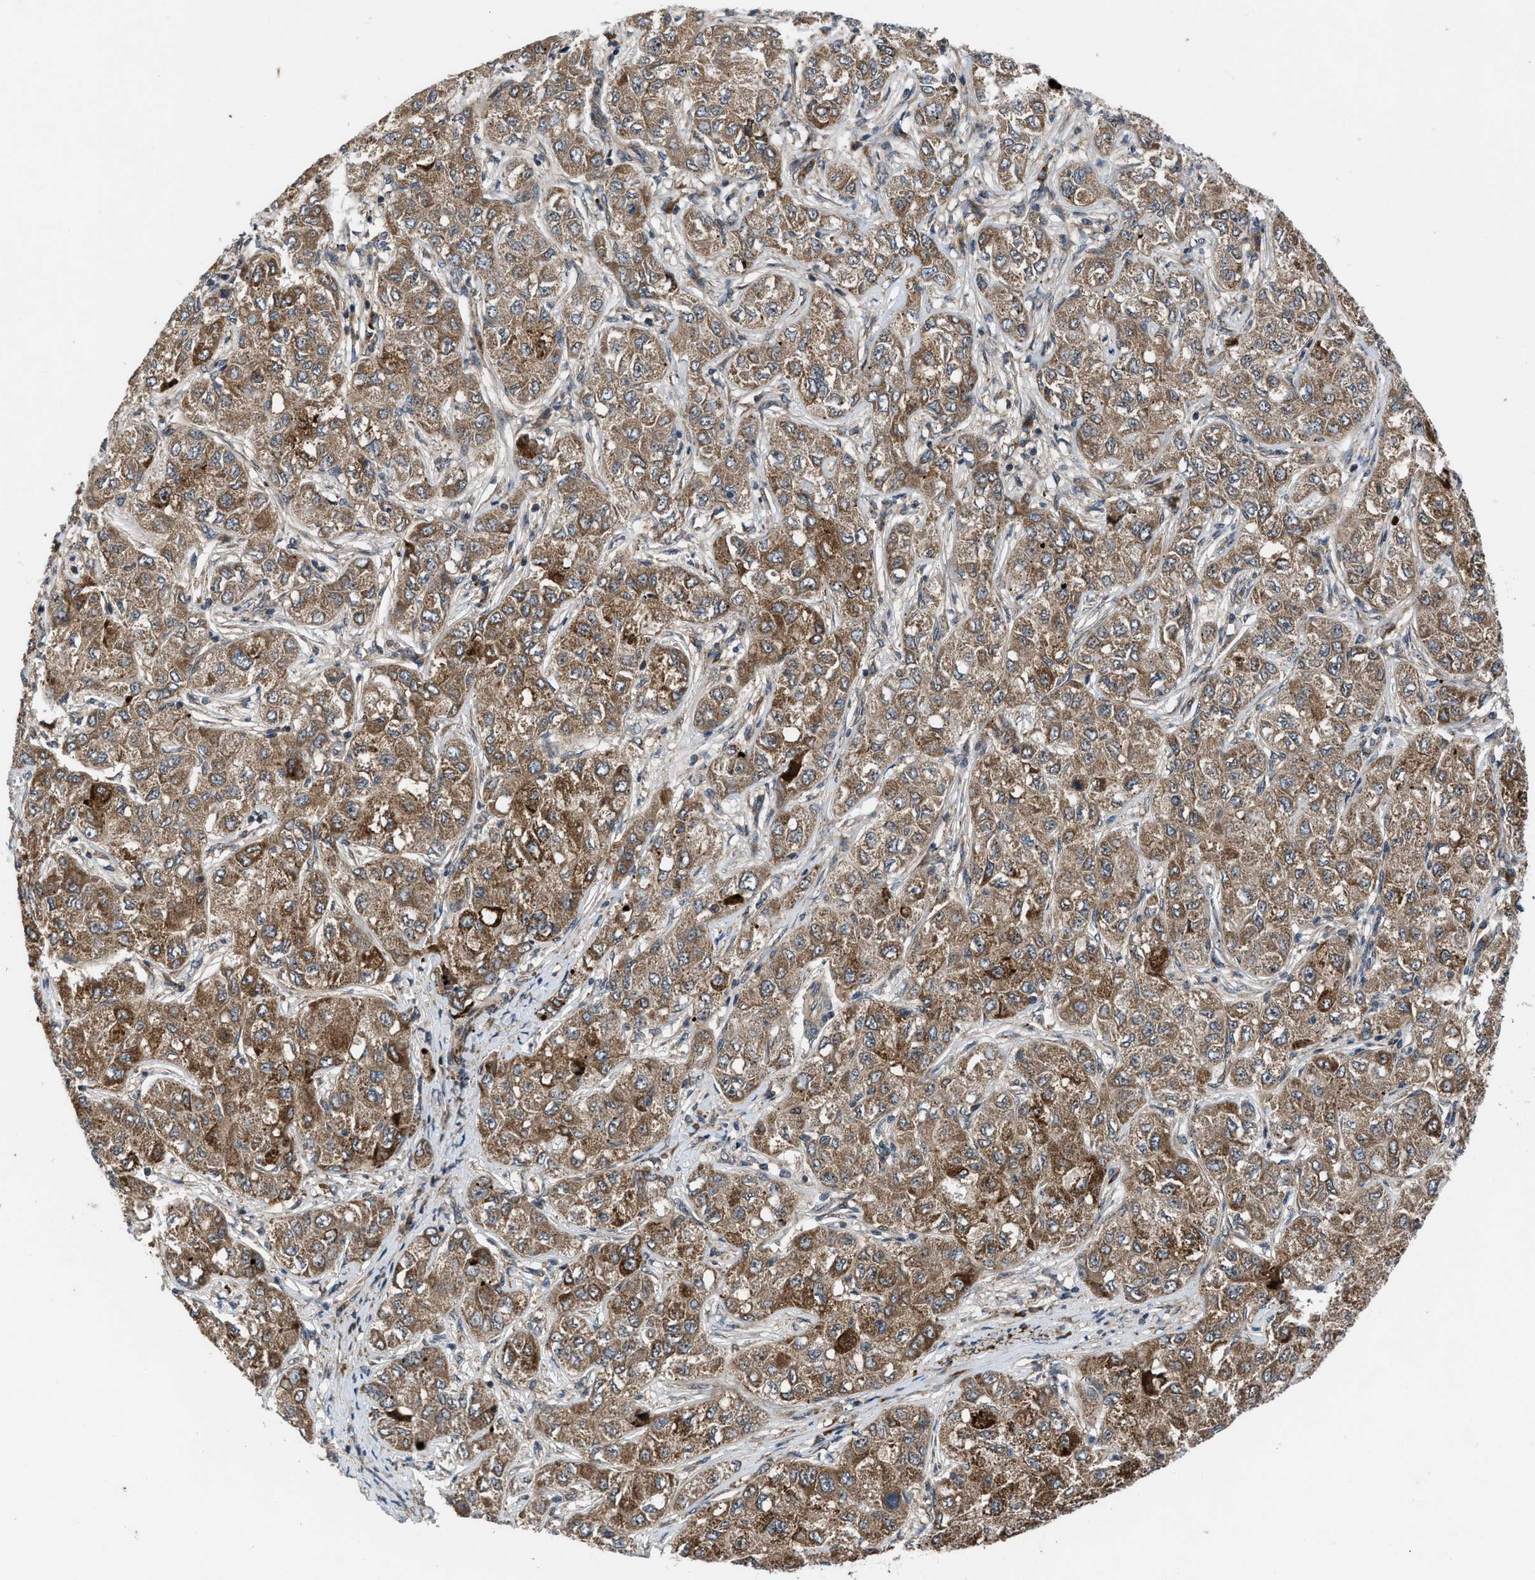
{"staining": {"intensity": "strong", "quantity": ">75%", "location": "cytoplasmic/membranous"}, "tissue": "liver cancer", "cell_type": "Tumor cells", "image_type": "cancer", "snomed": [{"axis": "morphology", "description": "Carcinoma, Hepatocellular, NOS"}, {"axis": "topography", "description": "Liver"}], "caption": "Human liver cancer stained for a protein (brown) shows strong cytoplasmic/membranous positive positivity in about >75% of tumor cells.", "gene": "AP3M2", "patient": {"sex": "male", "age": 80}}